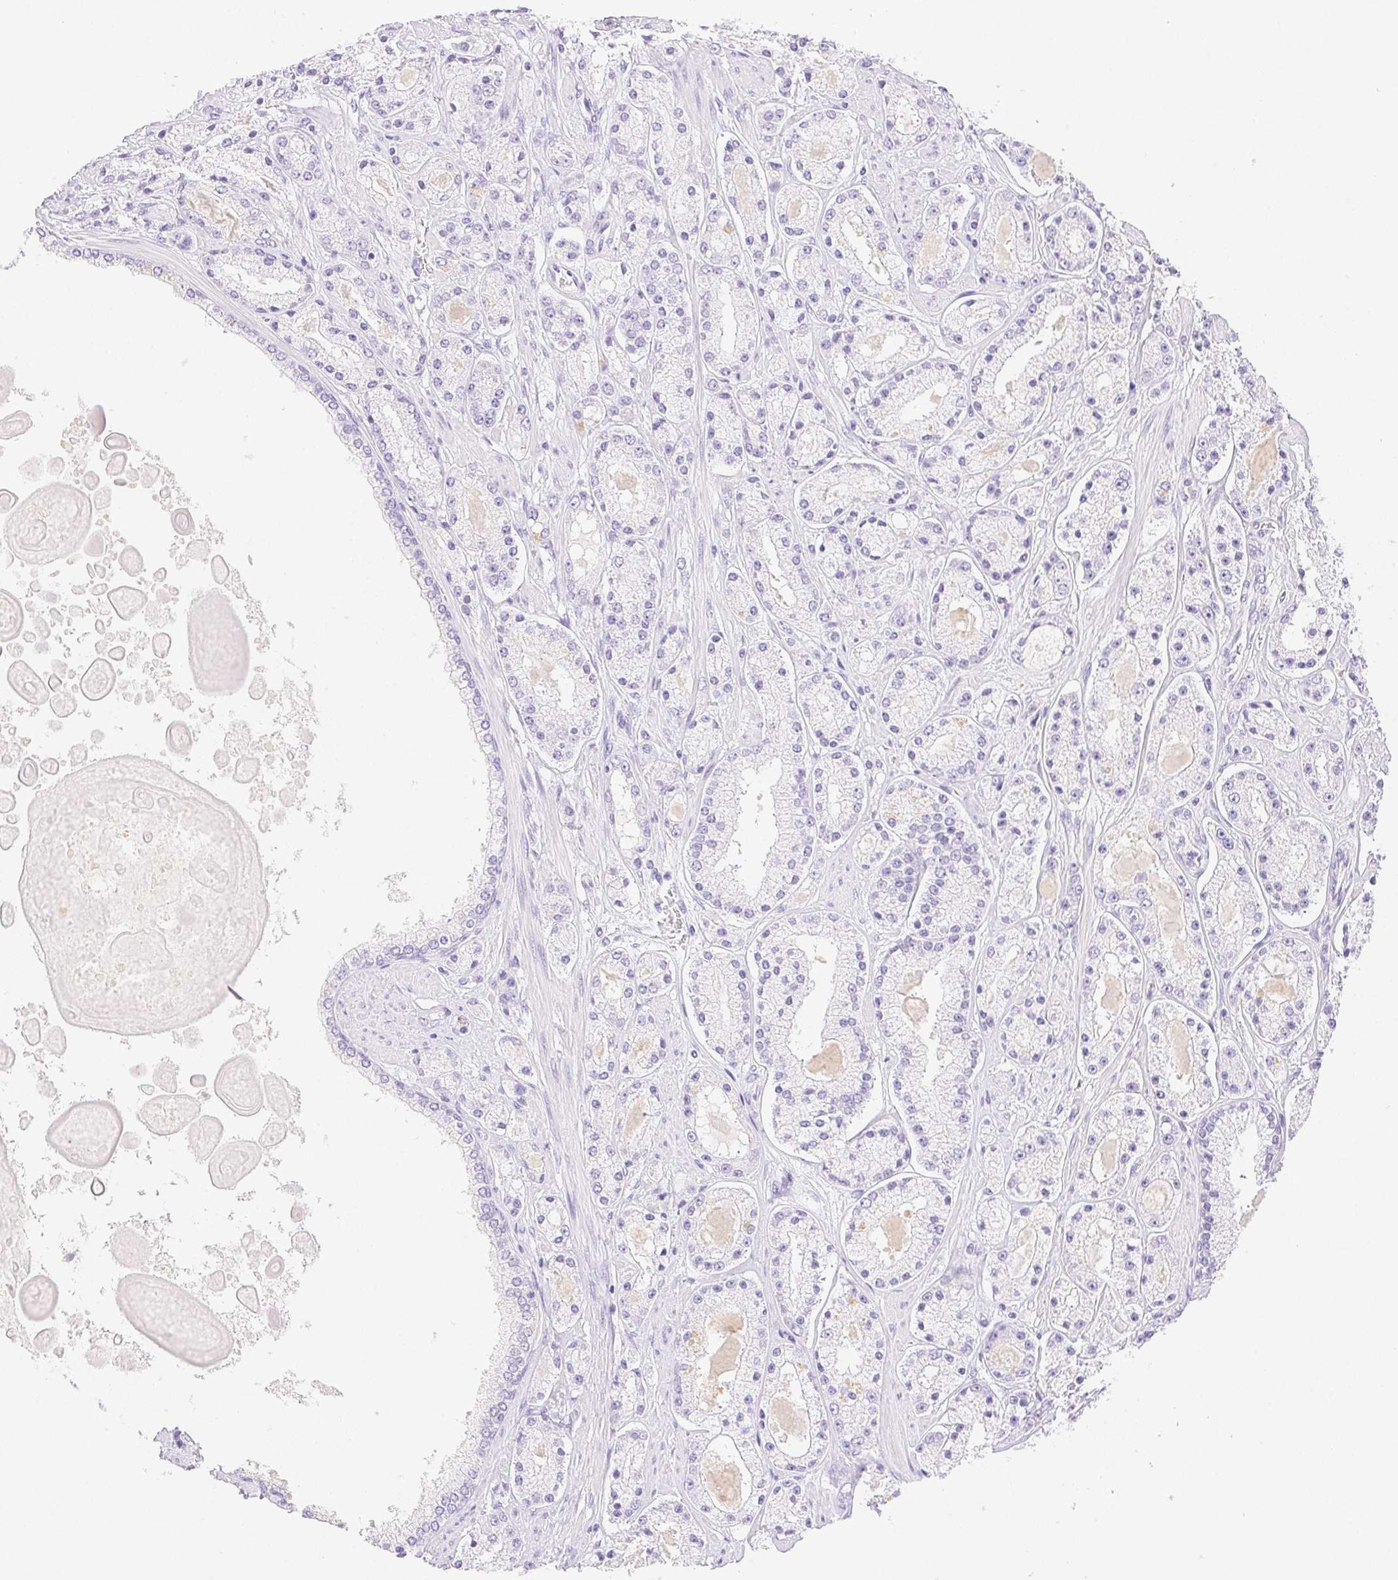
{"staining": {"intensity": "negative", "quantity": "none", "location": "none"}, "tissue": "prostate cancer", "cell_type": "Tumor cells", "image_type": "cancer", "snomed": [{"axis": "morphology", "description": "Adenocarcinoma, High grade"}, {"axis": "topography", "description": "Prostate"}], "caption": "Immunohistochemistry (IHC) photomicrograph of human prostate cancer (adenocarcinoma (high-grade)) stained for a protein (brown), which exhibits no positivity in tumor cells. (DAB immunohistochemistry with hematoxylin counter stain).", "gene": "SPACA4", "patient": {"sex": "male", "age": 67}}